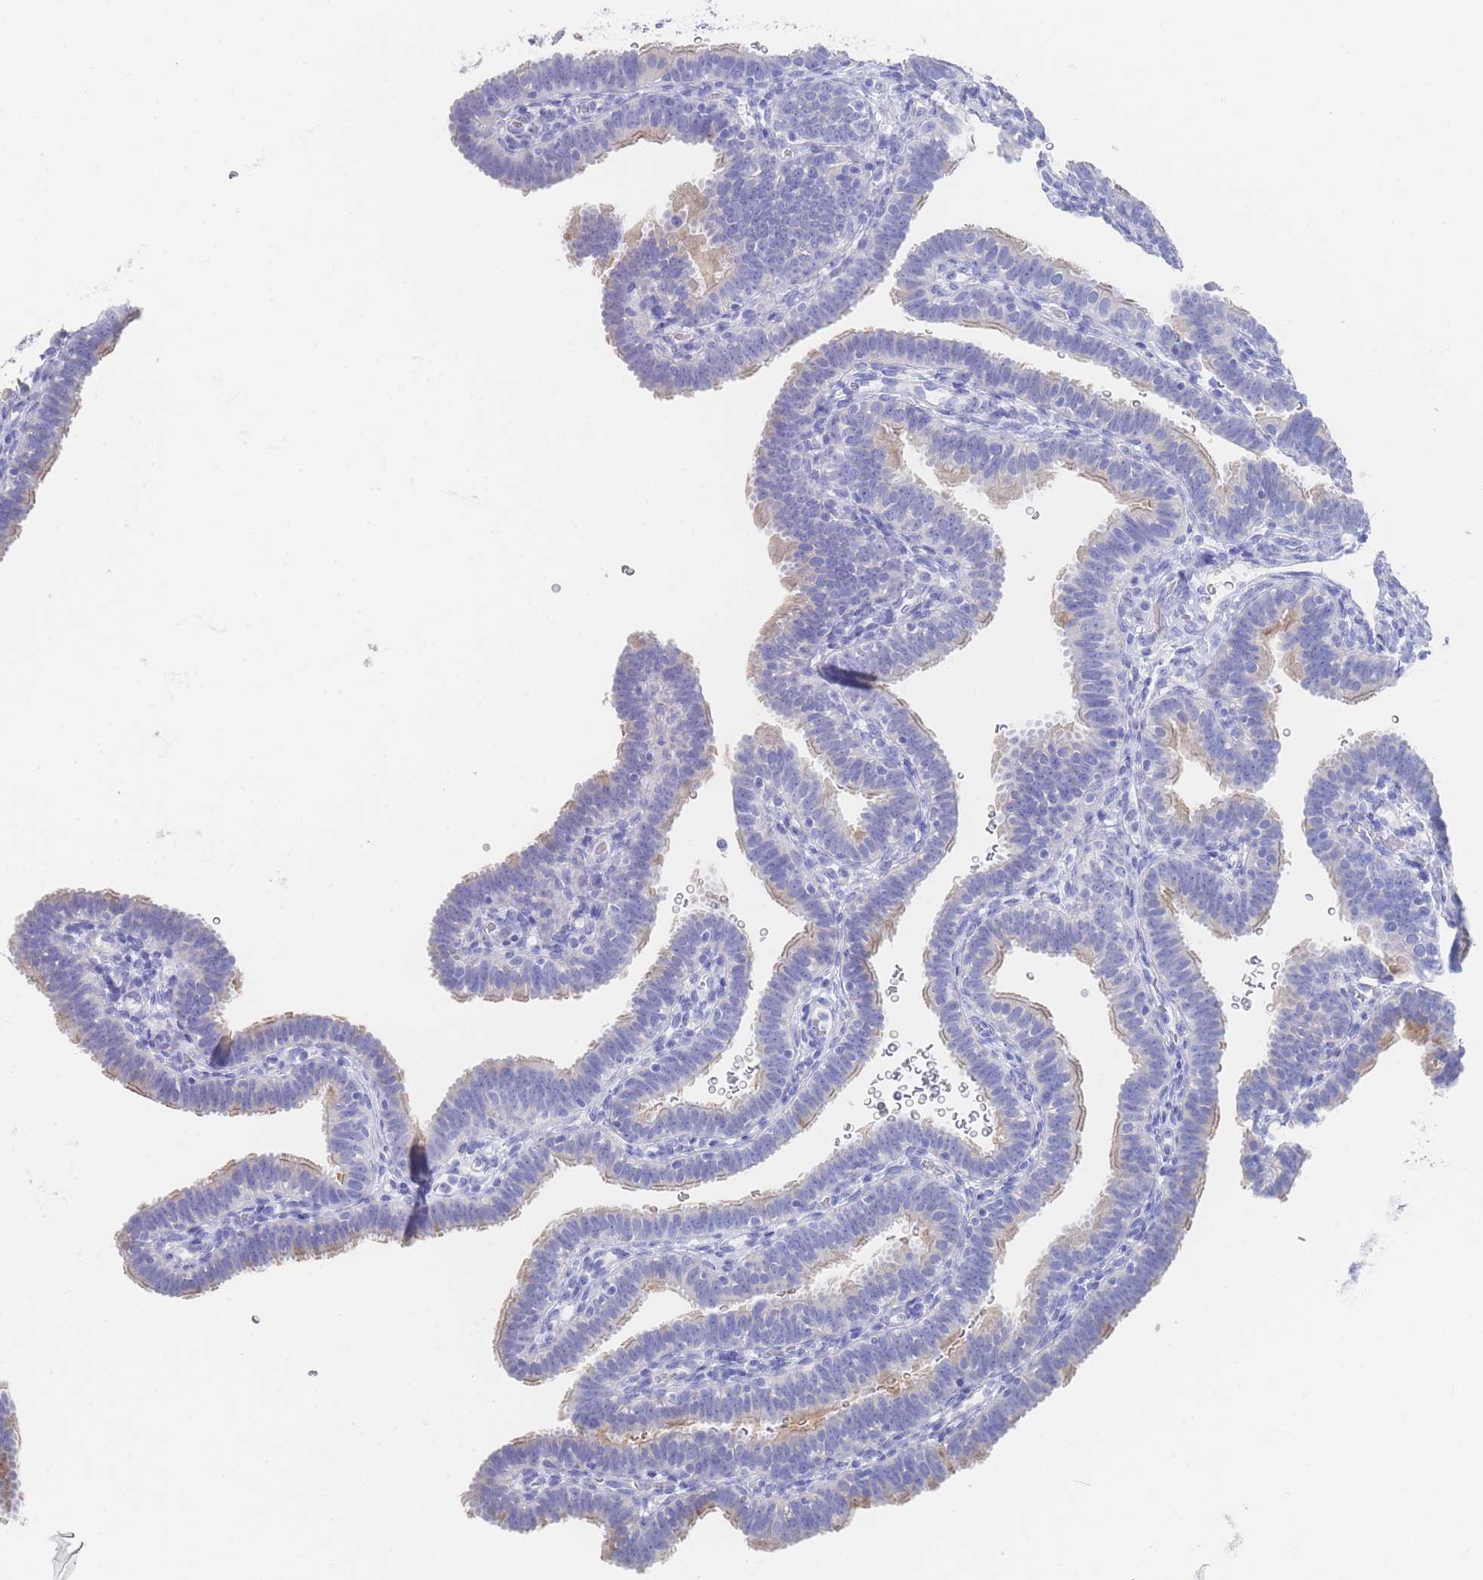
{"staining": {"intensity": "negative", "quantity": "none", "location": "none"}, "tissue": "fallopian tube", "cell_type": "Glandular cells", "image_type": "normal", "snomed": [{"axis": "morphology", "description": "Normal tissue, NOS"}, {"axis": "topography", "description": "Fallopian tube"}], "caption": "Immunohistochemistry image of normal fallopian tube: human fallopian tube stained with DAB (3,3'-diaminobenzidine) demonstrates no significant protein expression in glandular cells.", "gene": "LRRC37A2", "patient": {"sex": "female", "age": 41}}